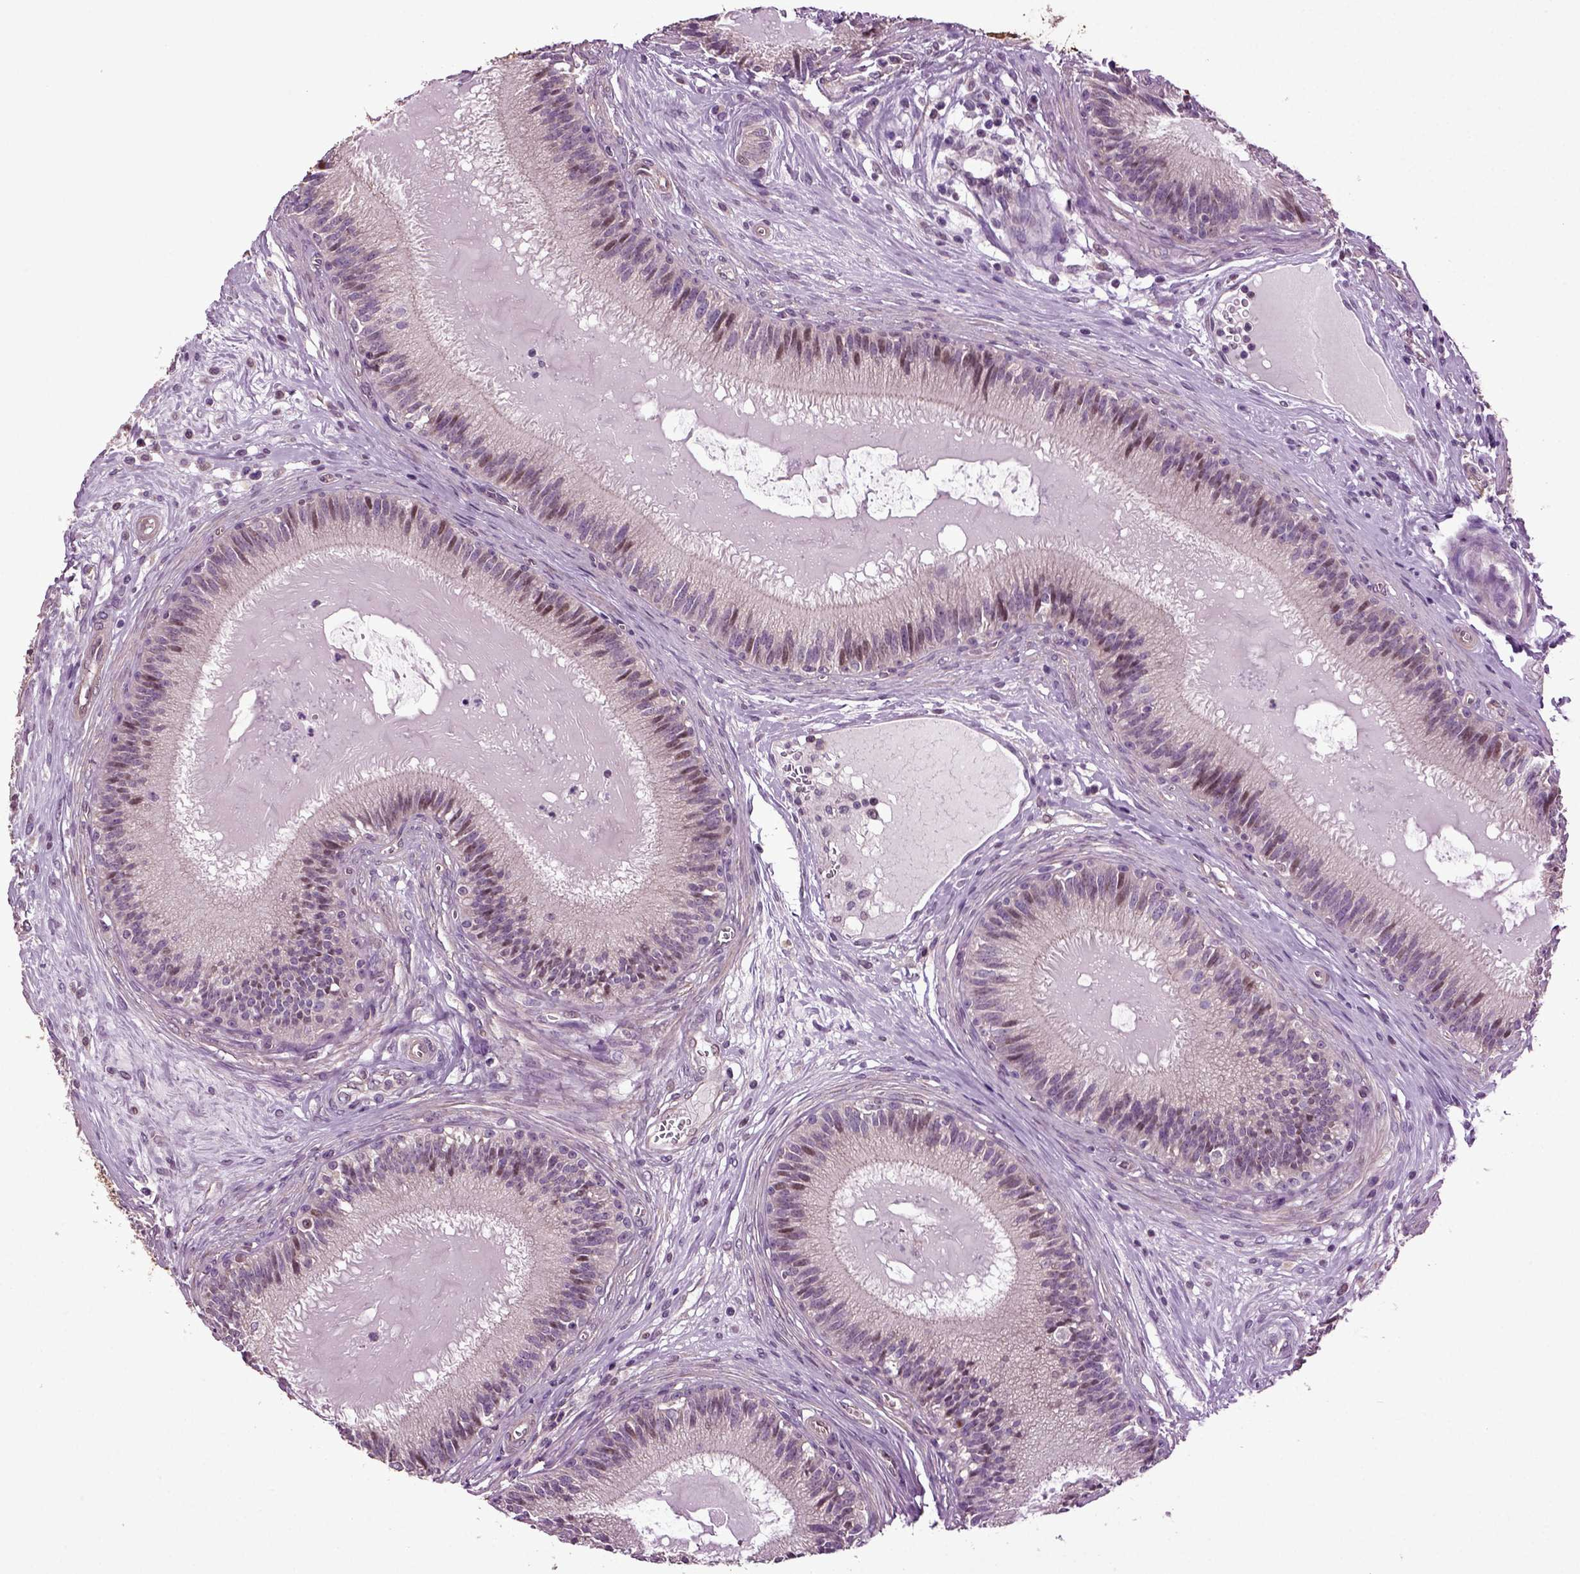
{"staining": {"intensity": "moderate", "quantity": "<25%", "location": "nuclear"}, "tissue": "epididymis", "cell_type": "Glandular cells", "image_type": "normal", "snomed": [{"axis": "morphology", "description": "Normal tissue, NOS"}, {"axis": "topography", "description": "Epididymis"}], "caption": "Unremarkable epididymis reveals moderate nuclear staining in about <25% of glandular cells.", "gene": "HAGHL", "patient": {"sex": "male", "age": 27}}